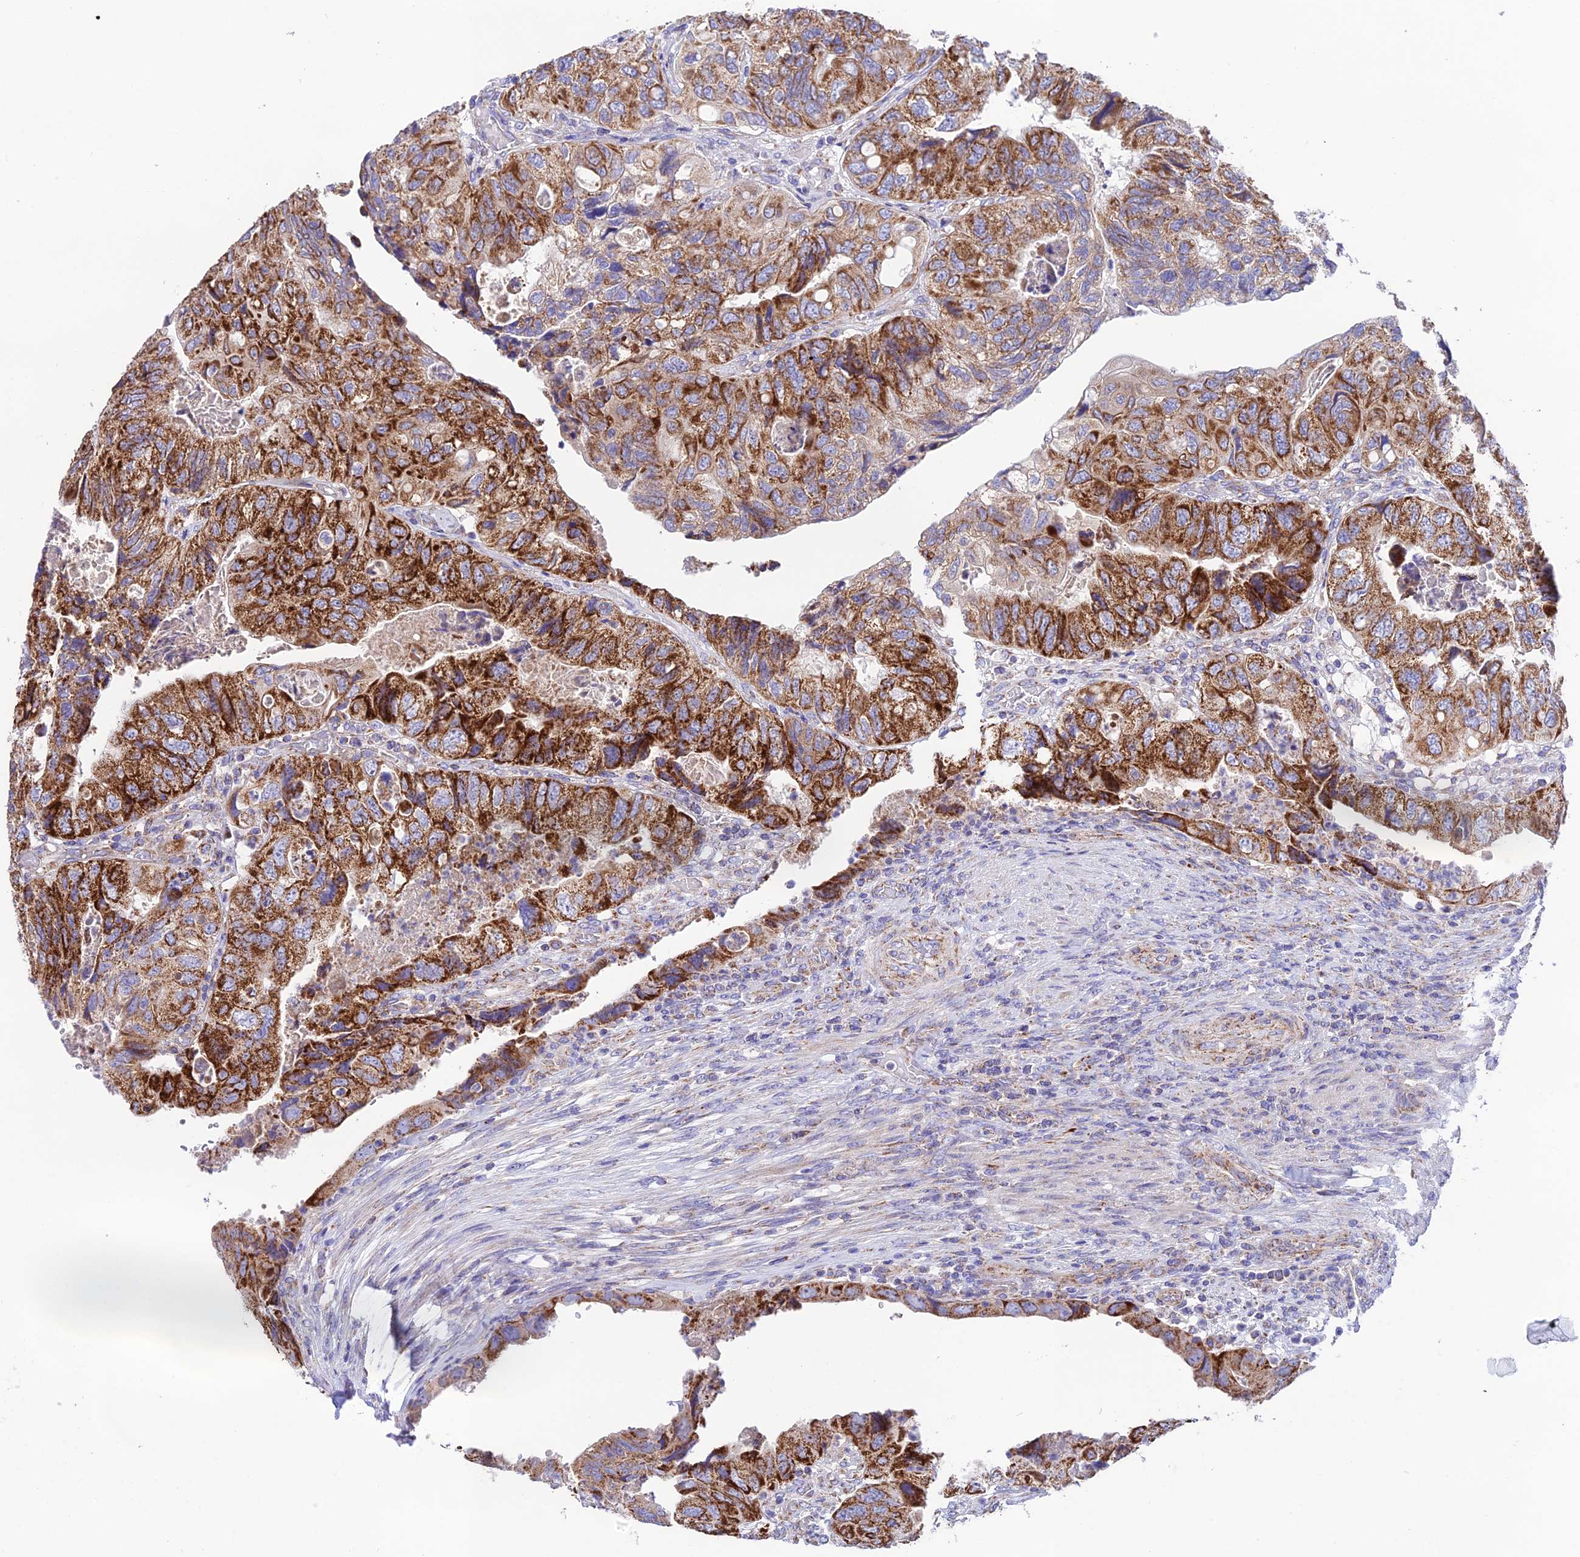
{"staining": {"intensity": "strong", "quantity": ">75%", "location": "cytoplasmic/membranous"}, "tissue": "colorectal cancer", "cell_type": "Tumor cells", "image_type": "cancer", "snomed": [{"axis": "morphology", "description": "Adenocarcinoma, NOS"}, {"axis": "topography", "description": "Rectum"}], "caption": "DAB immunohistochemical staining of human colorectal adenocarcinoma demonstrates strong cytoplasmic/membranous protein expression in approximately >75% of tumor cells. (Brightfield microscopy of DAB IHC at high magnification).", "gene": "HSDL2", "patient": {"sex": "male", "age": 63}}